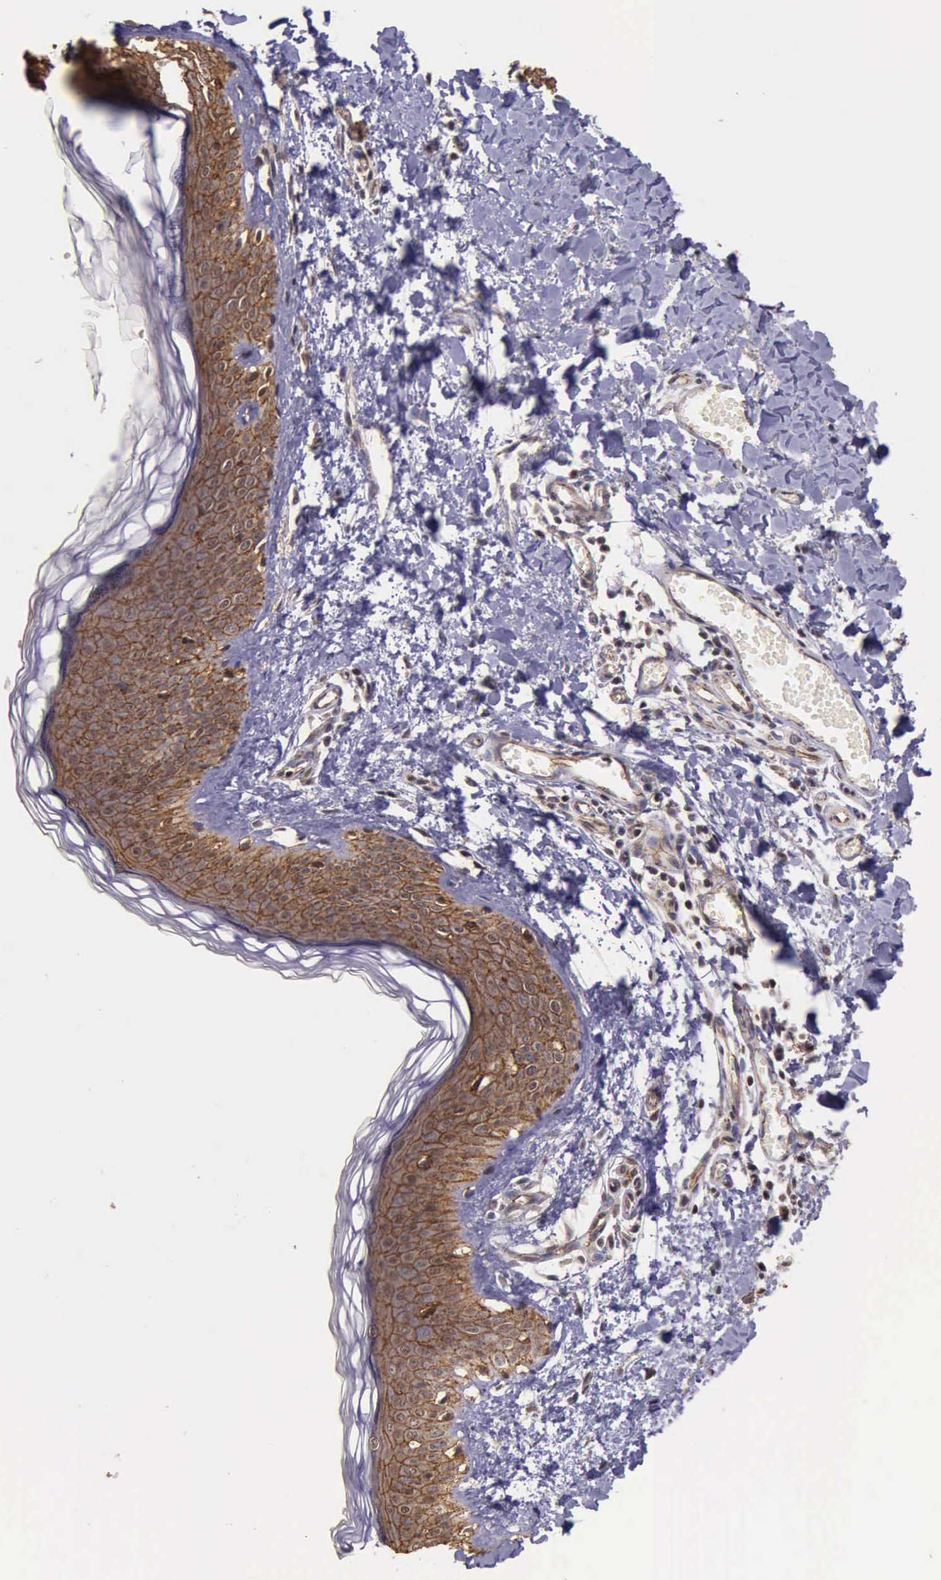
{"staining": {"intensity": "moderate", "quantity": ">75%", "location": "nuclear"}, "tissue": "skin", "cell_type": "Fibroblasts", "image_type": "normal", "snomed": [{"axis": "morphology", "description": "Normal tissue, NOS"}, {"axis": "morphology", "description": "Sarcoma, NOS"}, {"axis": "topography", "description": "Skin"}, {"axis": "topography", "description": "Soft tissue"}], "caption": "An image of skin stained for a protein displays moderate nuclear brown staining in fibroblasts.", "gene": "CTNNB1", "patient": {"sex": "female", "age": 51}}